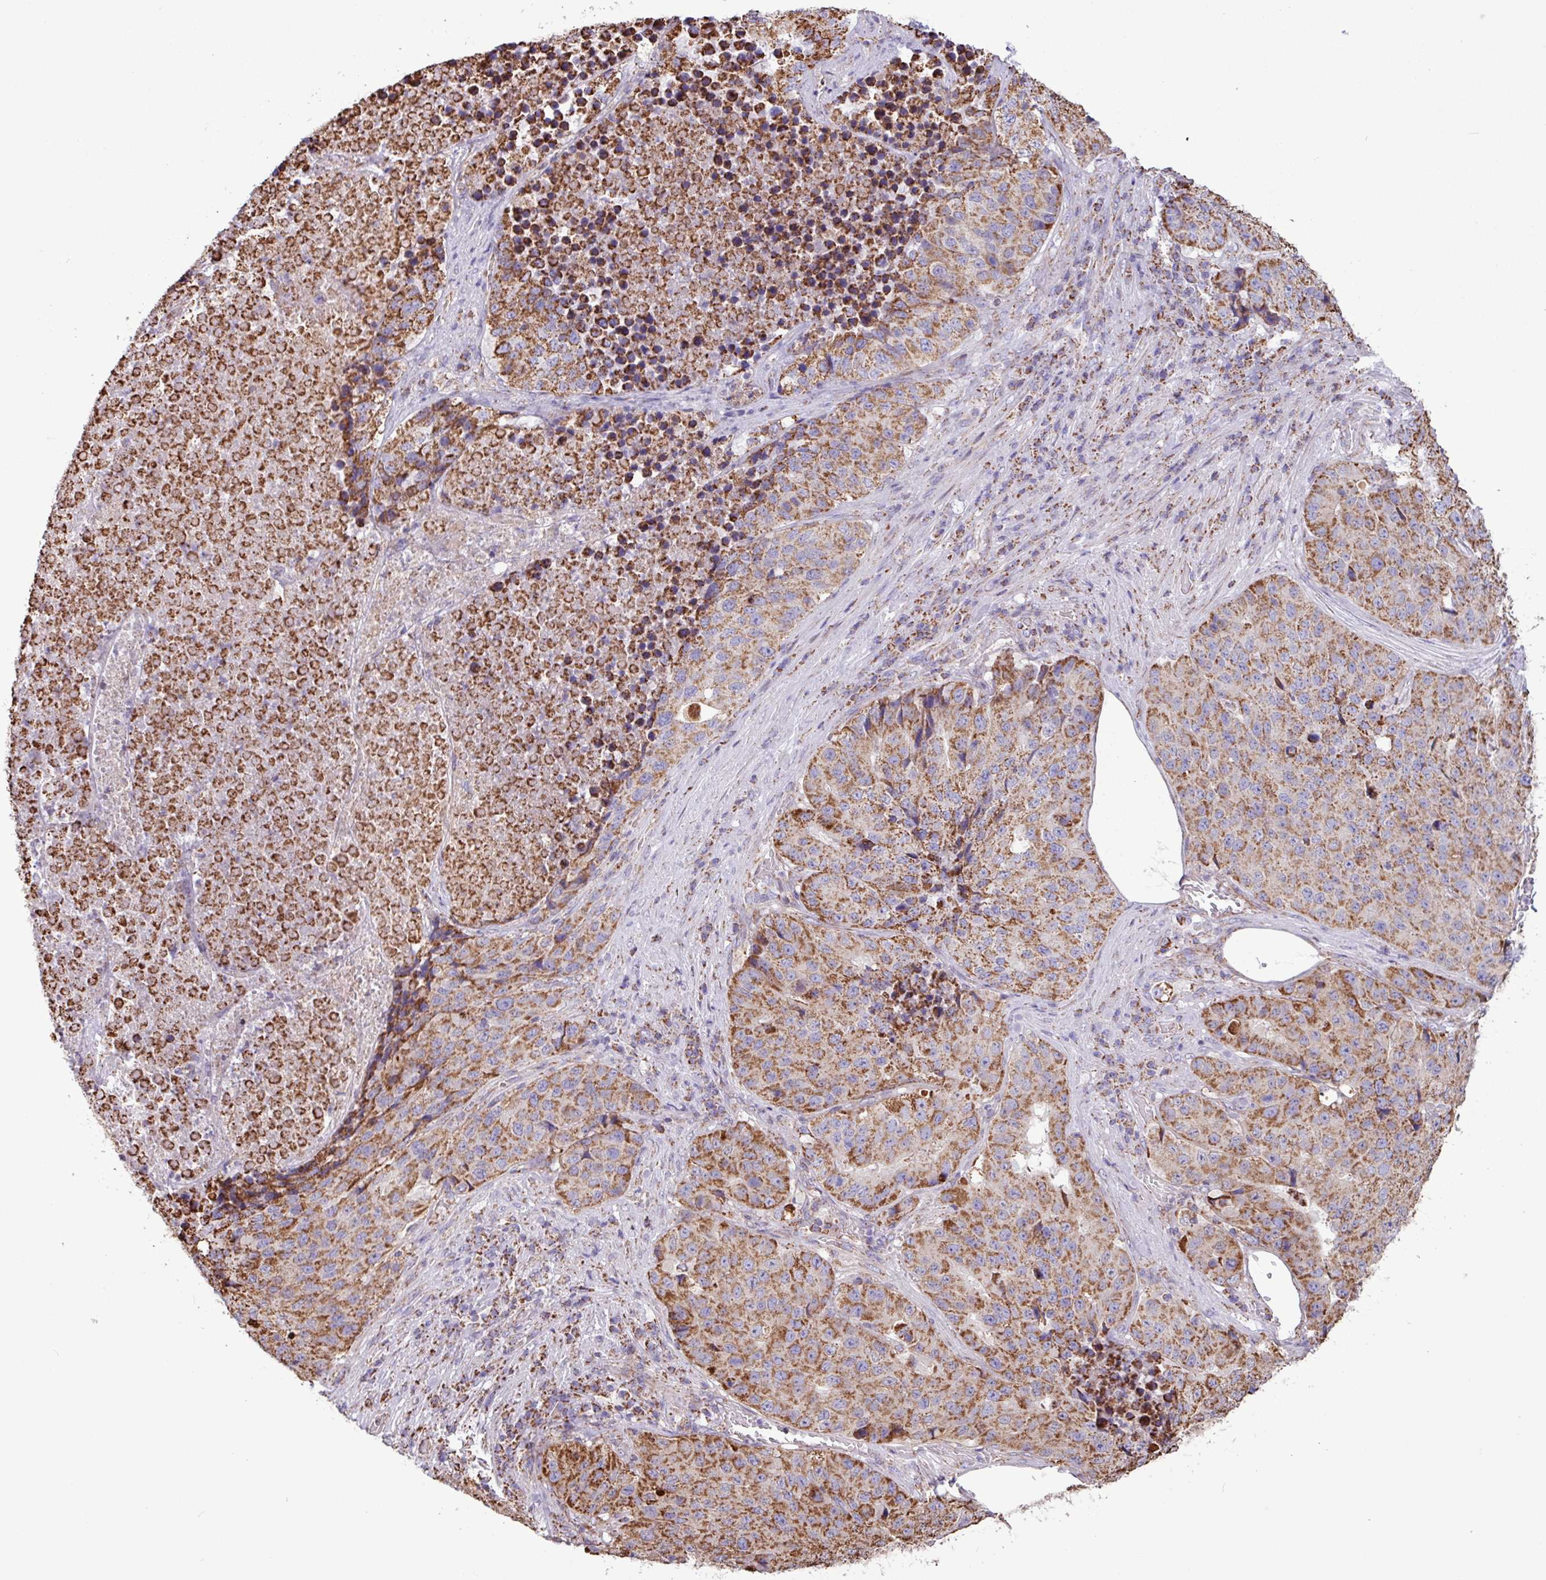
{"staining": {"intensity": "moderate", "quantity": ">75%", "location": "cytoplasmic/membranous"}, "tissue": "stomach cancer", "cell_type": "Tumor cells", "image_type": "cancer", "snomed": [{"axis": "morphology", "description": "Adenocarcinoma, NOS"}, {"axis": "topography", "description": "Stomach"}], "caption": "The photomicrograph exhibits a brown stain indicating the presence of a protein in the cytoplasmic/membranous of tumor cells in stomach cancer (adenocarcinoma). Using DAB (brown) and hematoxylin (blue) stains, captured at high magnification using brightfield microscopy.", "gene": "RTL3", "patient": {"sex": "male", "age": 71}}